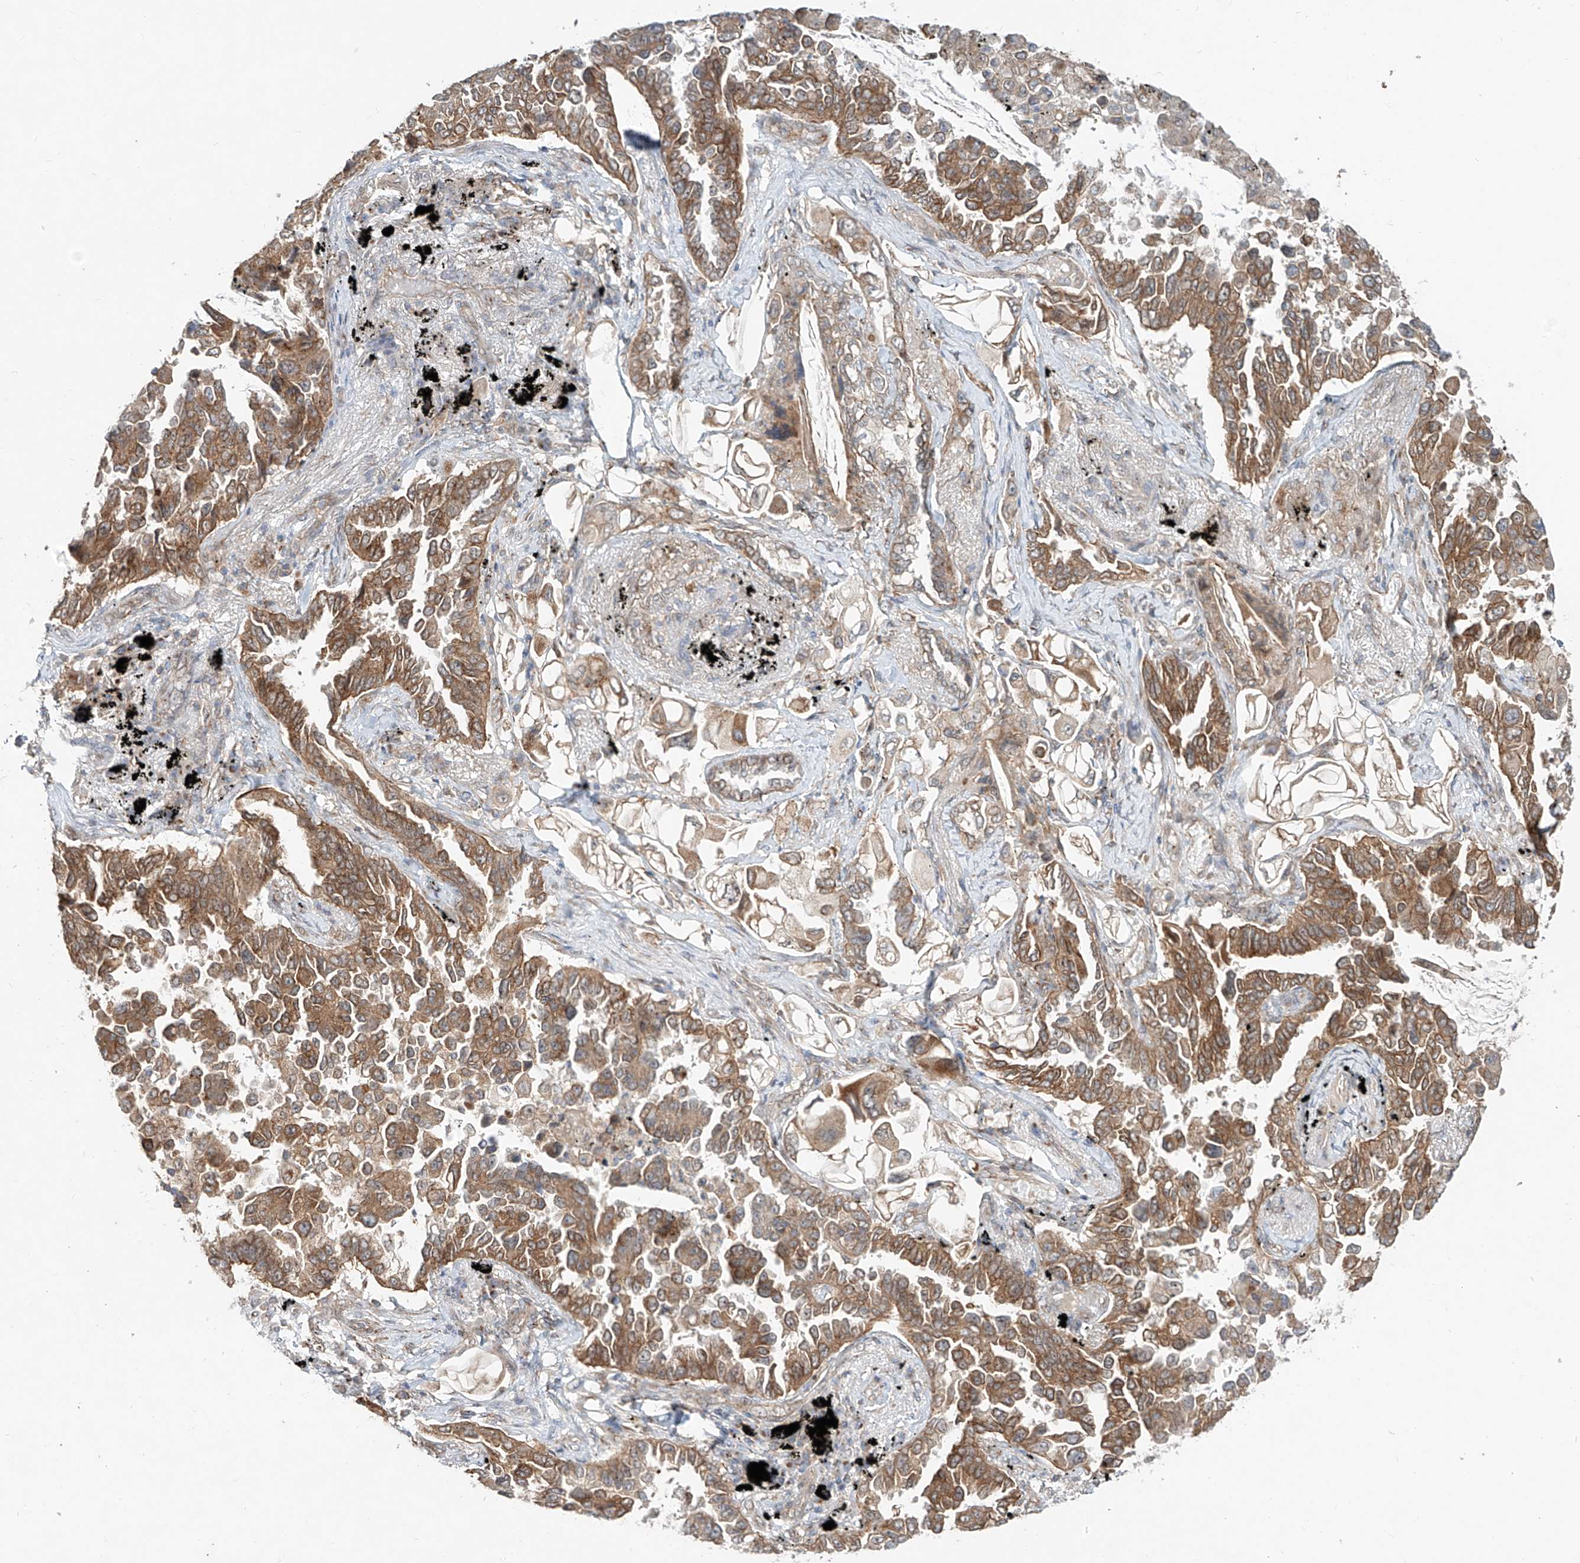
{"staining": {"intensity": "moderate", "quantity": ">75%", "location": "cytoplasmic/membranous"}, "tissue": "lung cancer", "cell_type": "Tumor cells", "image_type": "cancer", "snomed": [{"axis": "morphology", "description": "Adenocarcinoma, NOS"}, {"axis": "topography", "description": "Lung"}], "caption": "Lung cancer was stained to show a protein in brown. There is medium levels of moderate cytoplasmic/membranous expression in about >75% of tumor cells.", "gene": "CUX1", "patient": {"sex": "female", "age": 67}}